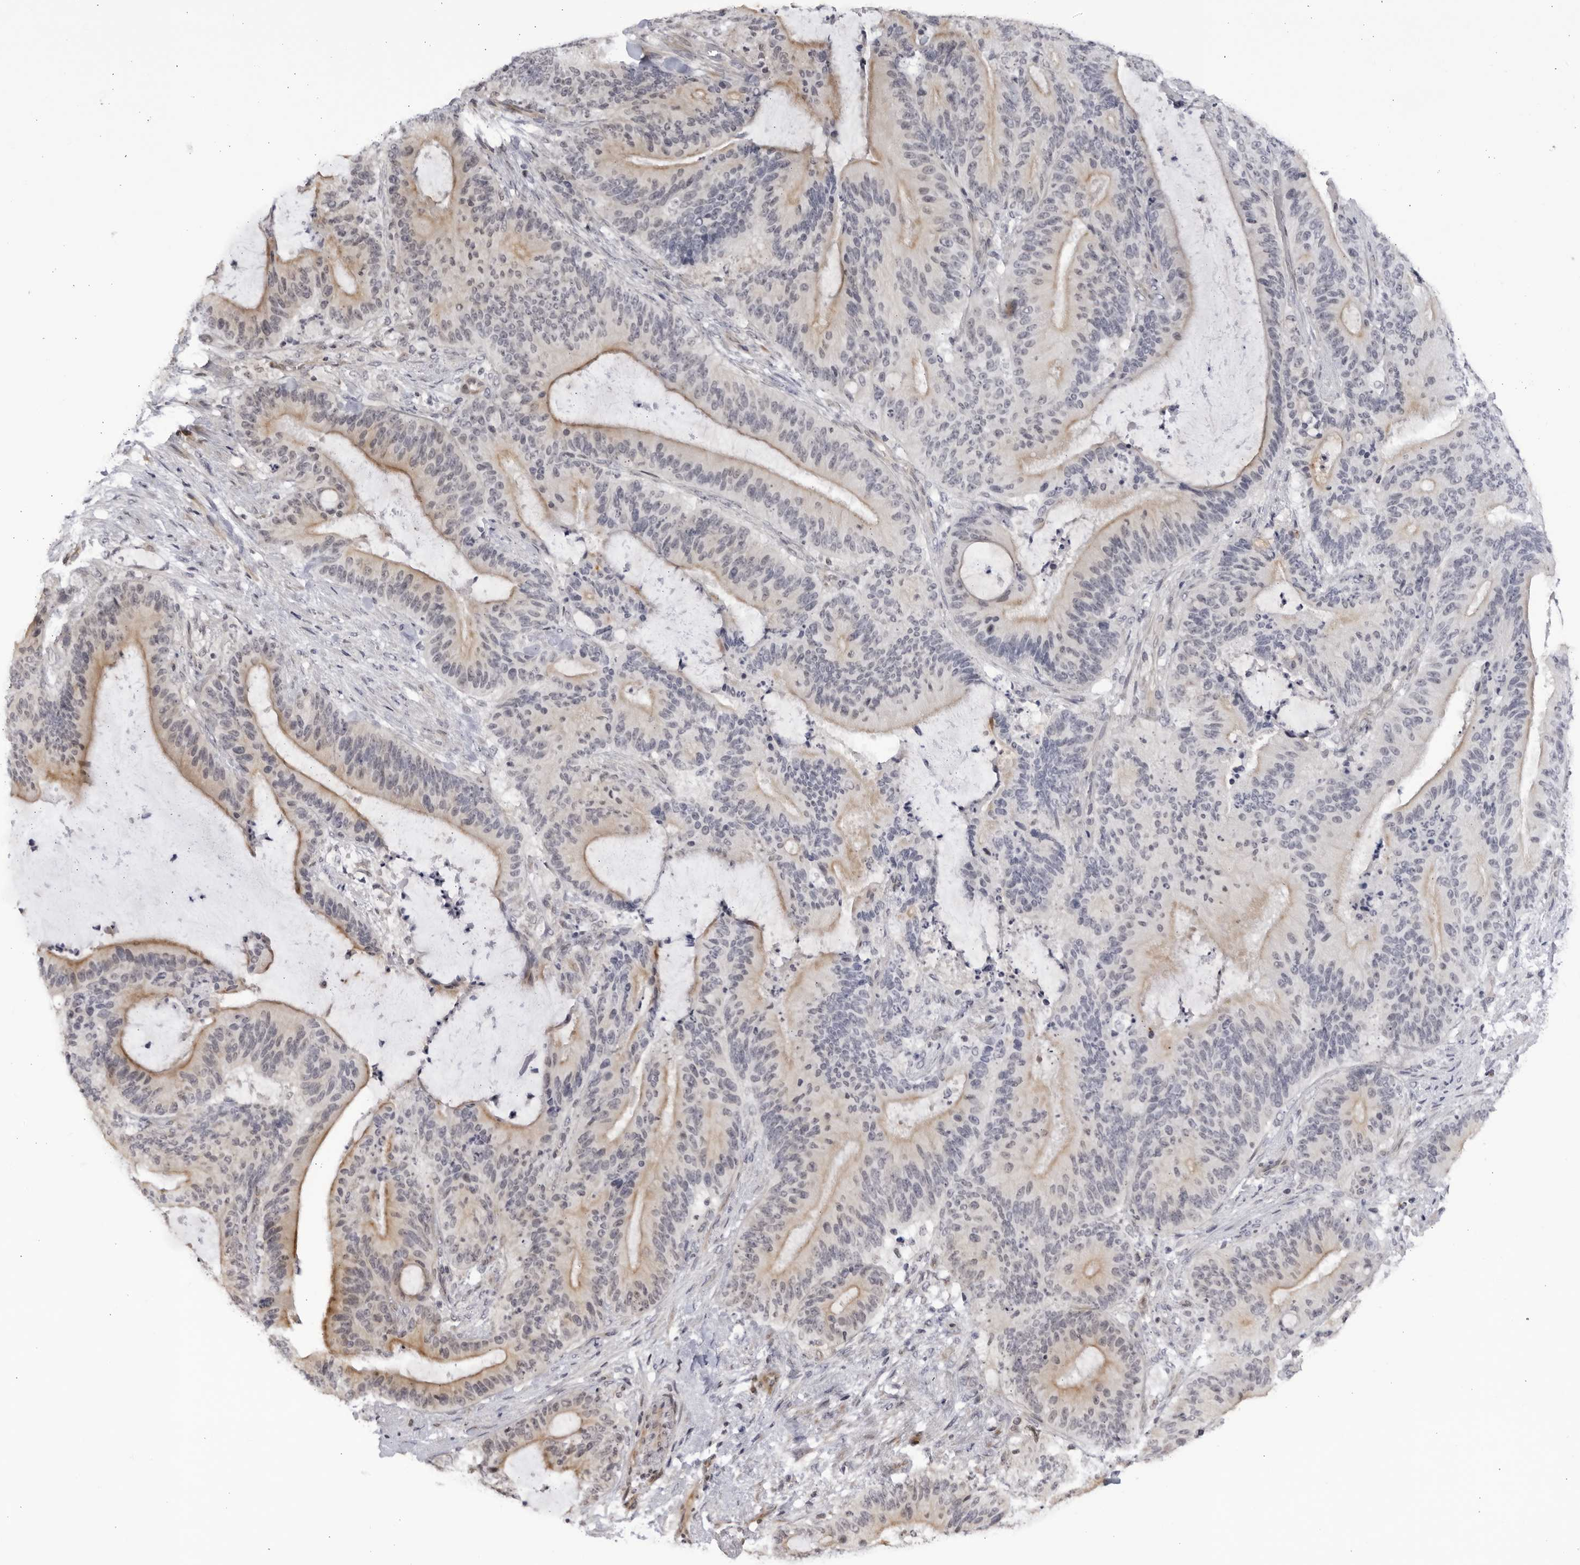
{"staining": {"intensity": "weak", "quantity": "25%-75%", "location": "cytoplasmic/membranous"}, "tissue": "liver cancer", "cell_type": "Tumor cells", "image_type": "cancer", "snomed": [{"axis": "morphology", "description": "Normal tissue, NOS"}, {"axis": "morphology", "description": "Cholangiocarcinoma"}, {"axis": "topography", "description": "Liver"}, {"axis": "topography", "description": "Peripheral nerve tissue"}], "caption": "IHC staining of cholangiocarcinoma (liver), which reveals low levels of weak cytoplasmic/membranous expression in approximately 25%-75% of tumor cells indicating weak cytoplasmic/membranous protein positivity. The staining was performed using DAB (3,3'-diaminobenzidine) (brown) for protein detection and nuclei were counterstained in hematoxylin (blue).", "gene": "CNBD1", "patient": {"sex": "female", "age": 73}}